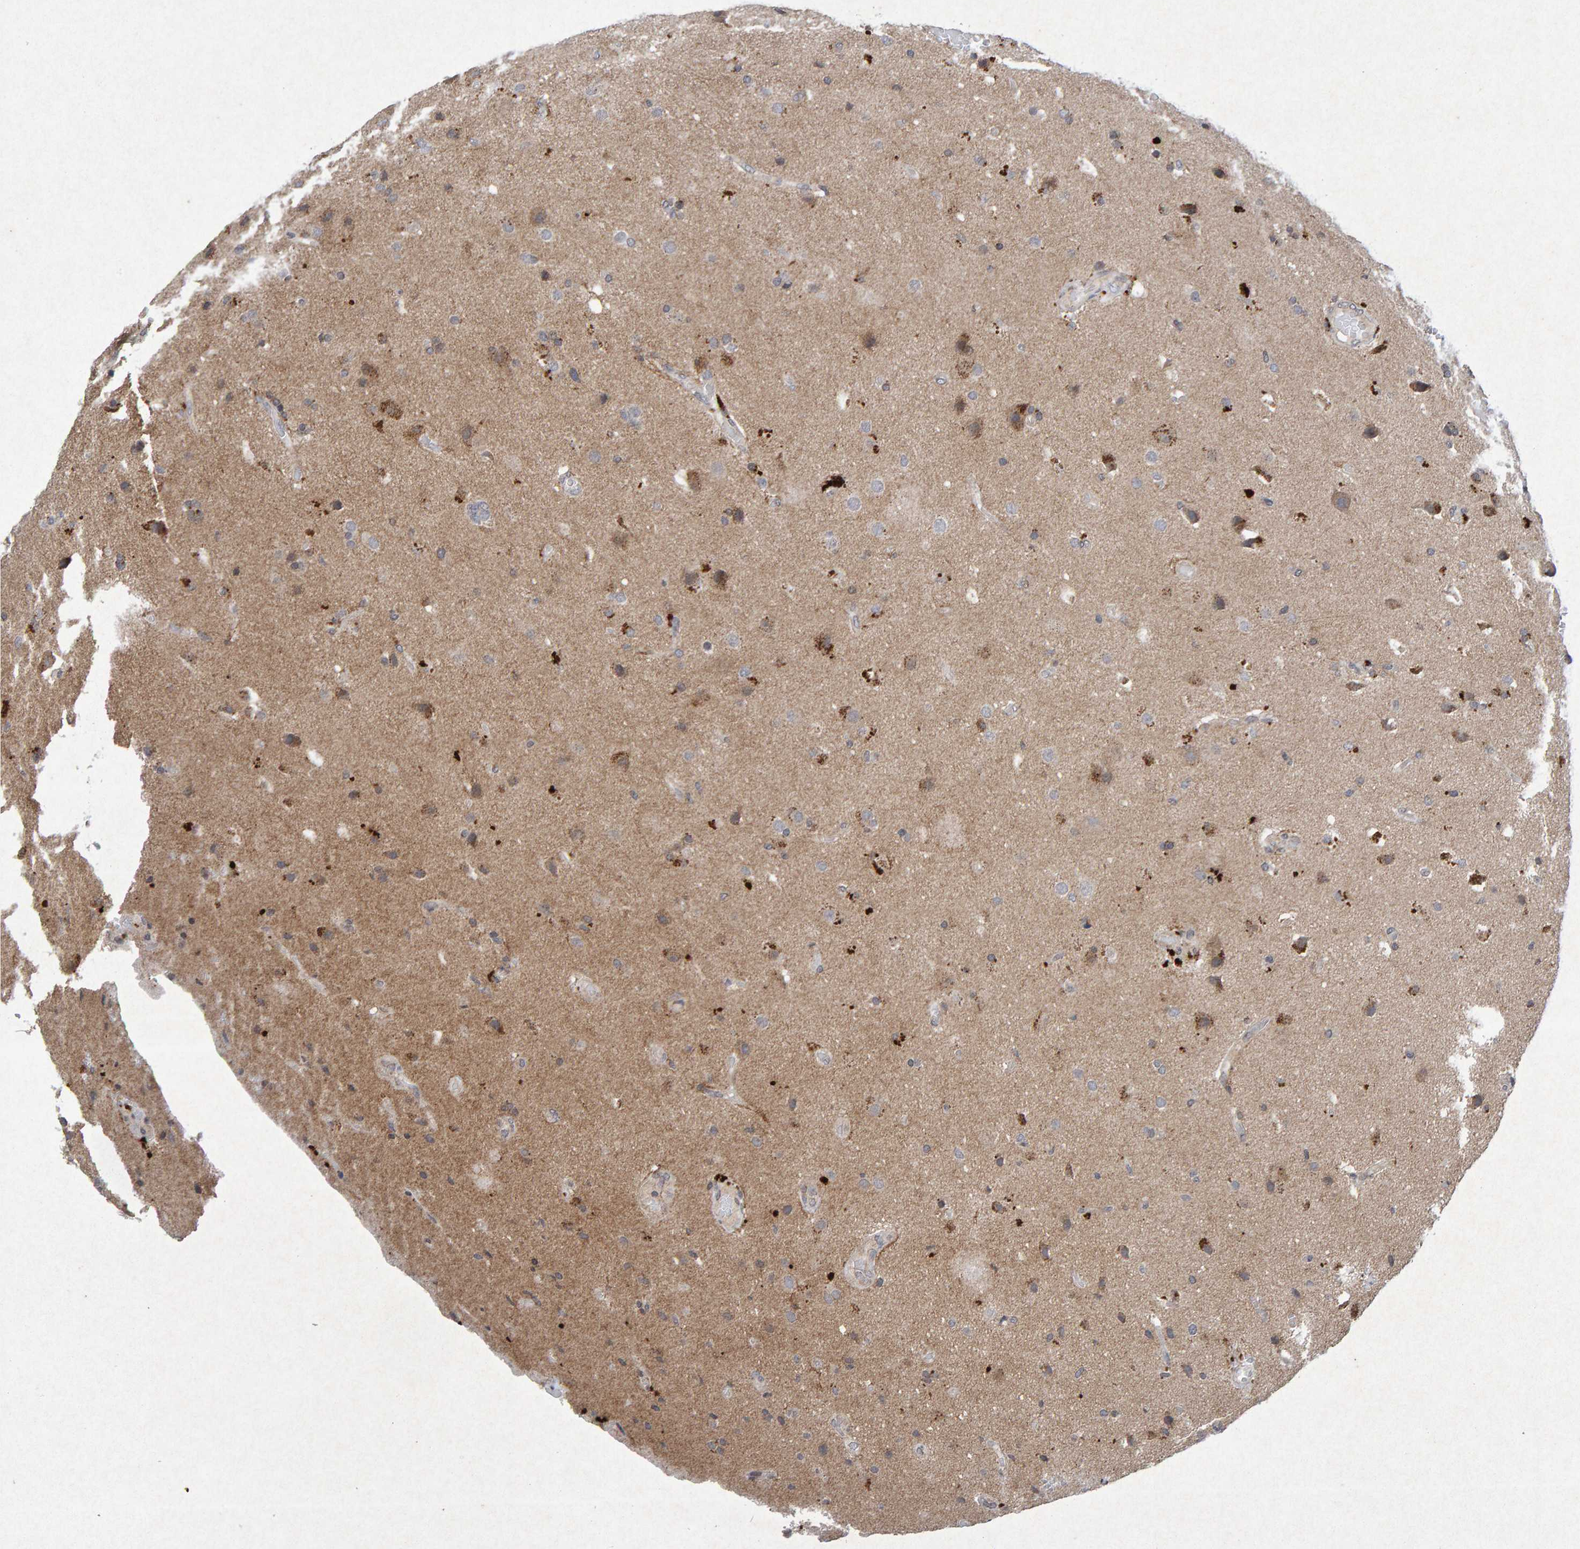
{"staining": {"intensity": "moderate", "quantity": "<25%", "location": "cytoplasmic/membranous"}, "tissue": "glioma", "cell_type": "Tumor cells", "image_type": "cancer", "snomed": [{"axis": "morphology", "description": "Normal tissue, NOS"}, {"axis": "morphology", "description": "Glioma, malignant, High grade"}, {"axis": "topography", "description": "Cerebral cortex"}], "caption": "Protein expression by IHC shows moderate cytoplasmic/membranous positivity in about <25% of tumor cells in malignant glioma (high-grade).", "gene": "CDH2", "patient": {"sex": "male", "age": 77}}